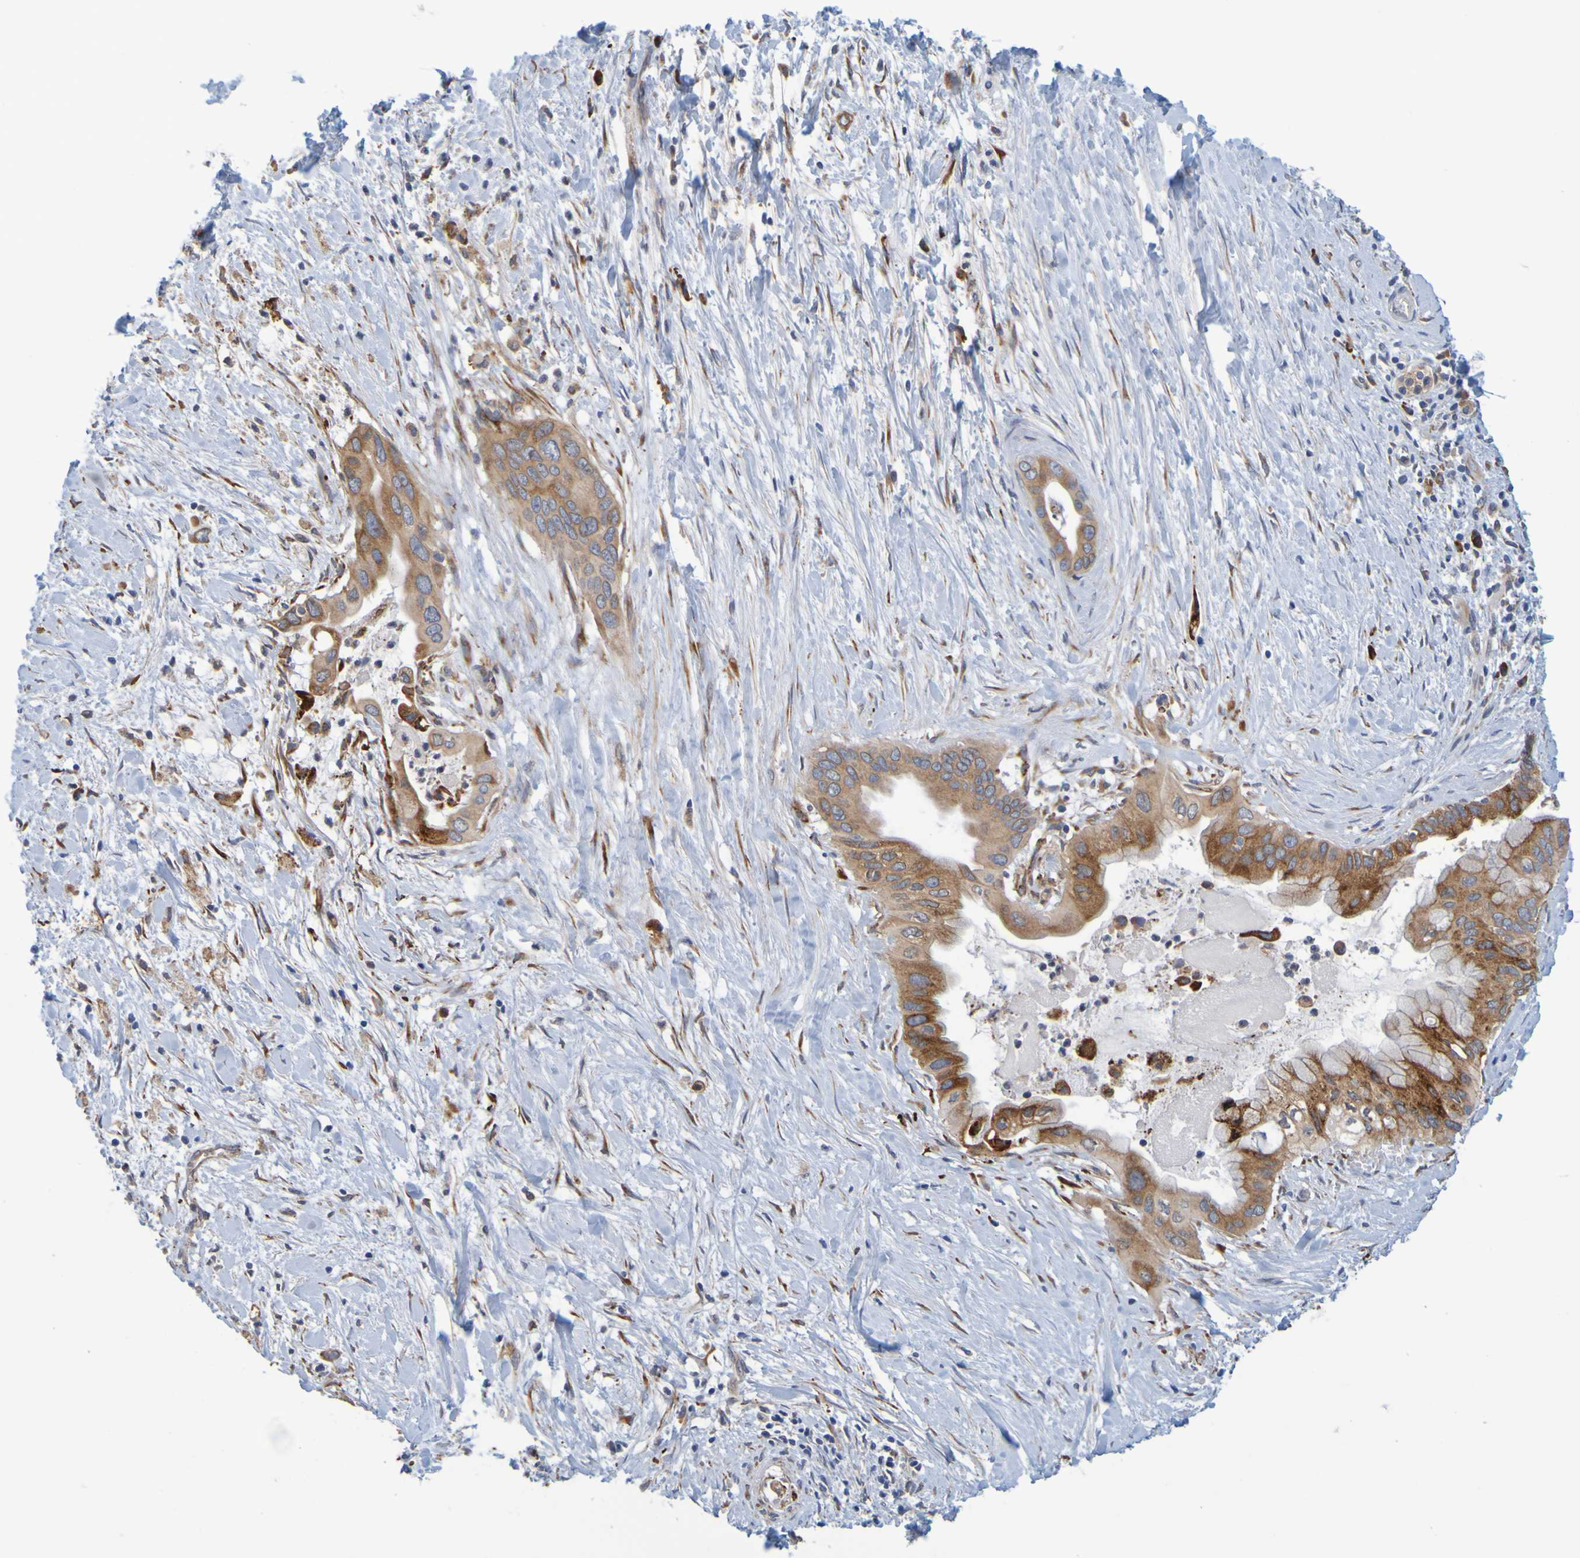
{"staining": {"intensity": "moderate", "quantity": ">75%", "location": "cytoplasmic/membranous"}, "tissue": "pancreatic cancer", "cell_type": "Tumor cells", "image_type": "cancer", "snomed": [{"axis": "morphology", "description": "Adenocarcinoma, NOS"}, {"axis": "topography", "description": "Pancreas"}], "caption": "Brown immunohistochemical staining in human pancreatic cancer demonstrates moderate cytoplasmic/membranous positivity in about >75% of tumor cells.", "gene": "SIL1", "patient": {"sex": "male", "age": 55}}